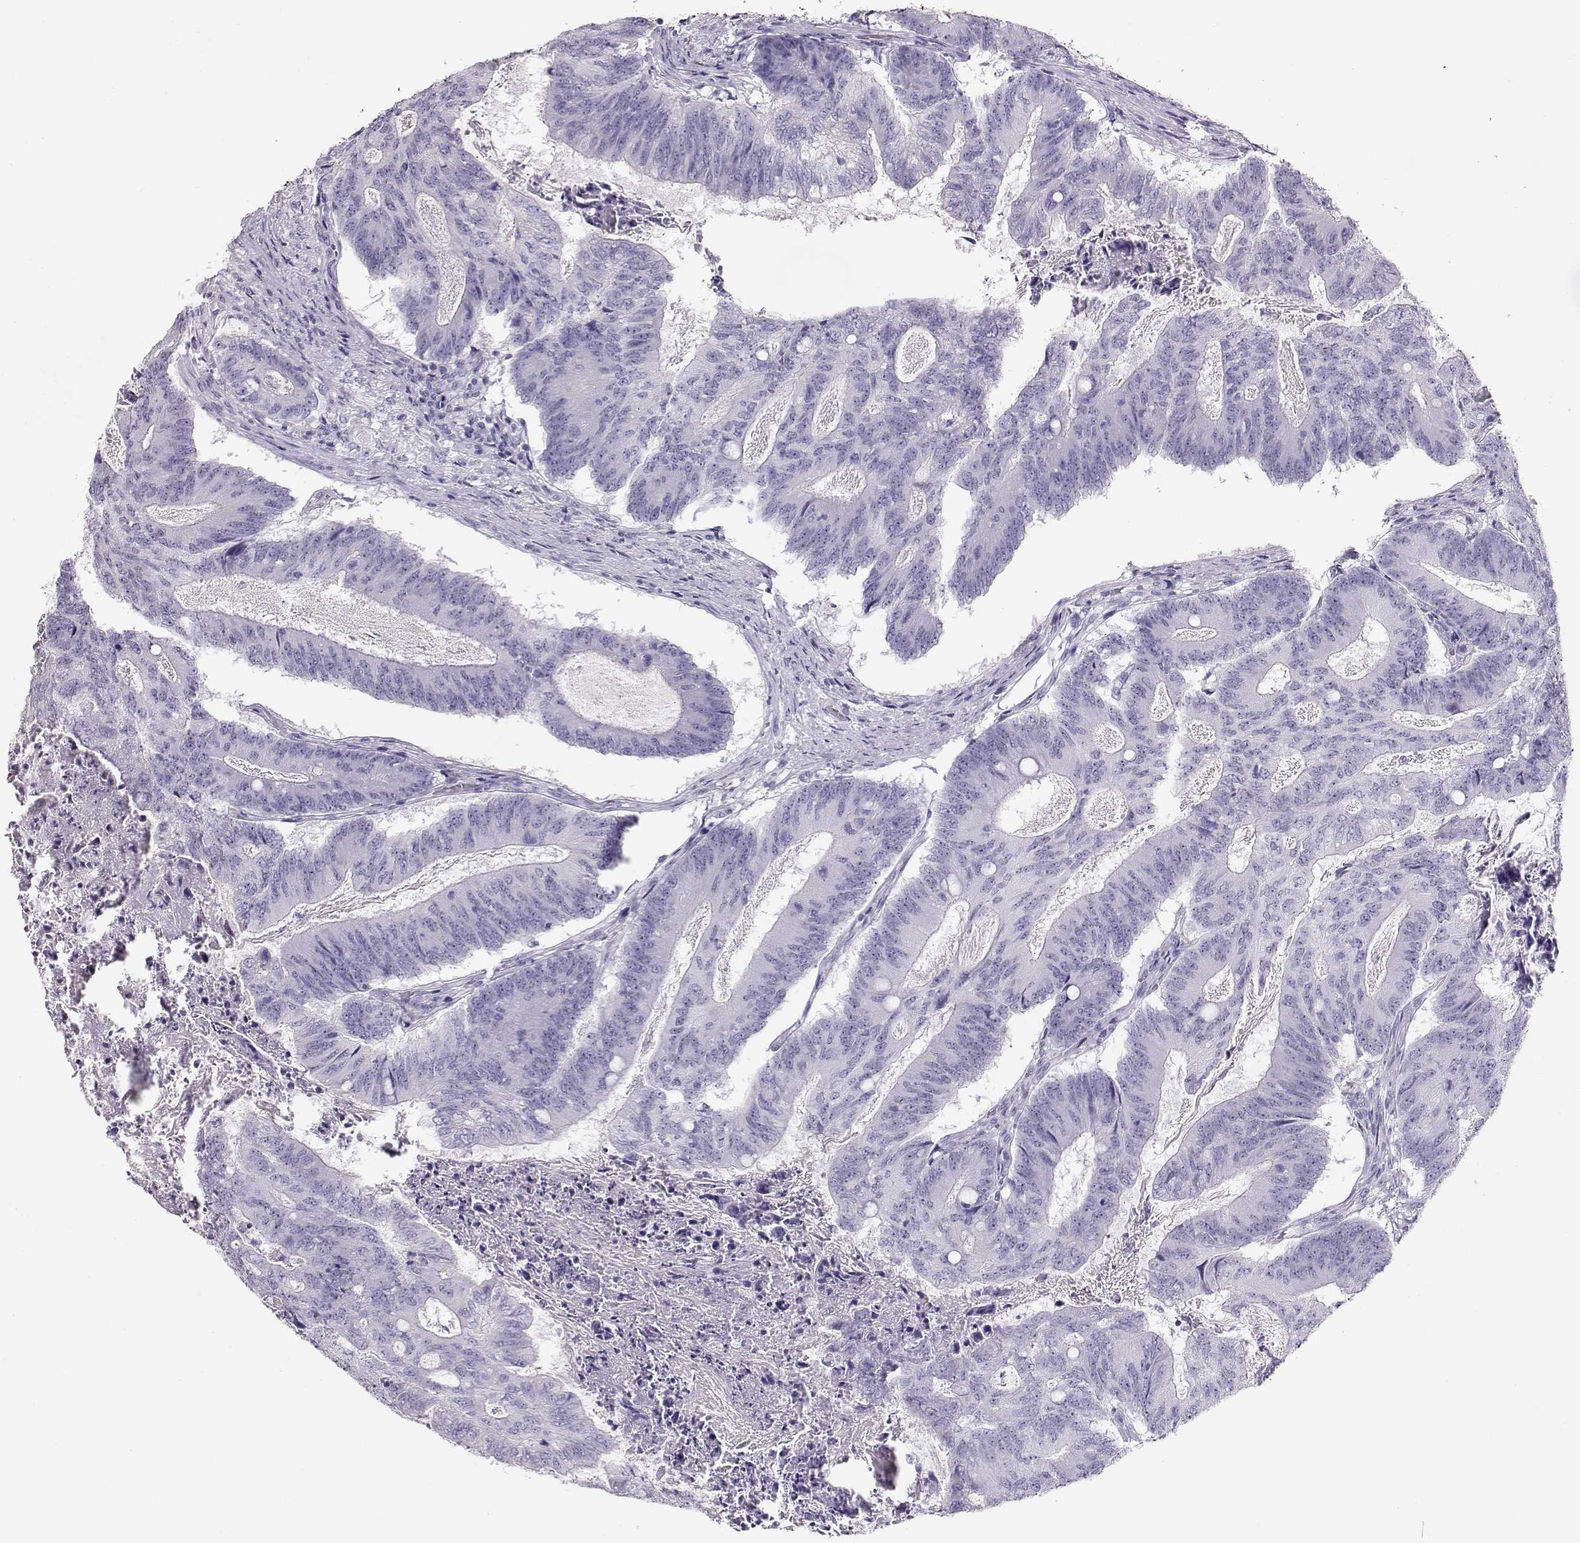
{"staining": {"intensity": "negative", "quantity": "none", "location": "none"}, "tissue": "colorectal cancer", "cell_type": "Tumor cells", "image_type": "cancer", "snomed": [{"axis": "morphology", "description": "Adenocarcinoma, NOS"}, {"axis": "topography", "description": "Colon"}], "caption": "This is an immunohistochemistry (IHC) micrograph of human colorectal adenocarcinoma. There is no expression in tumor cells.", "gene": "ACTN2", "patient": {"sex": "female", "age": 70}}